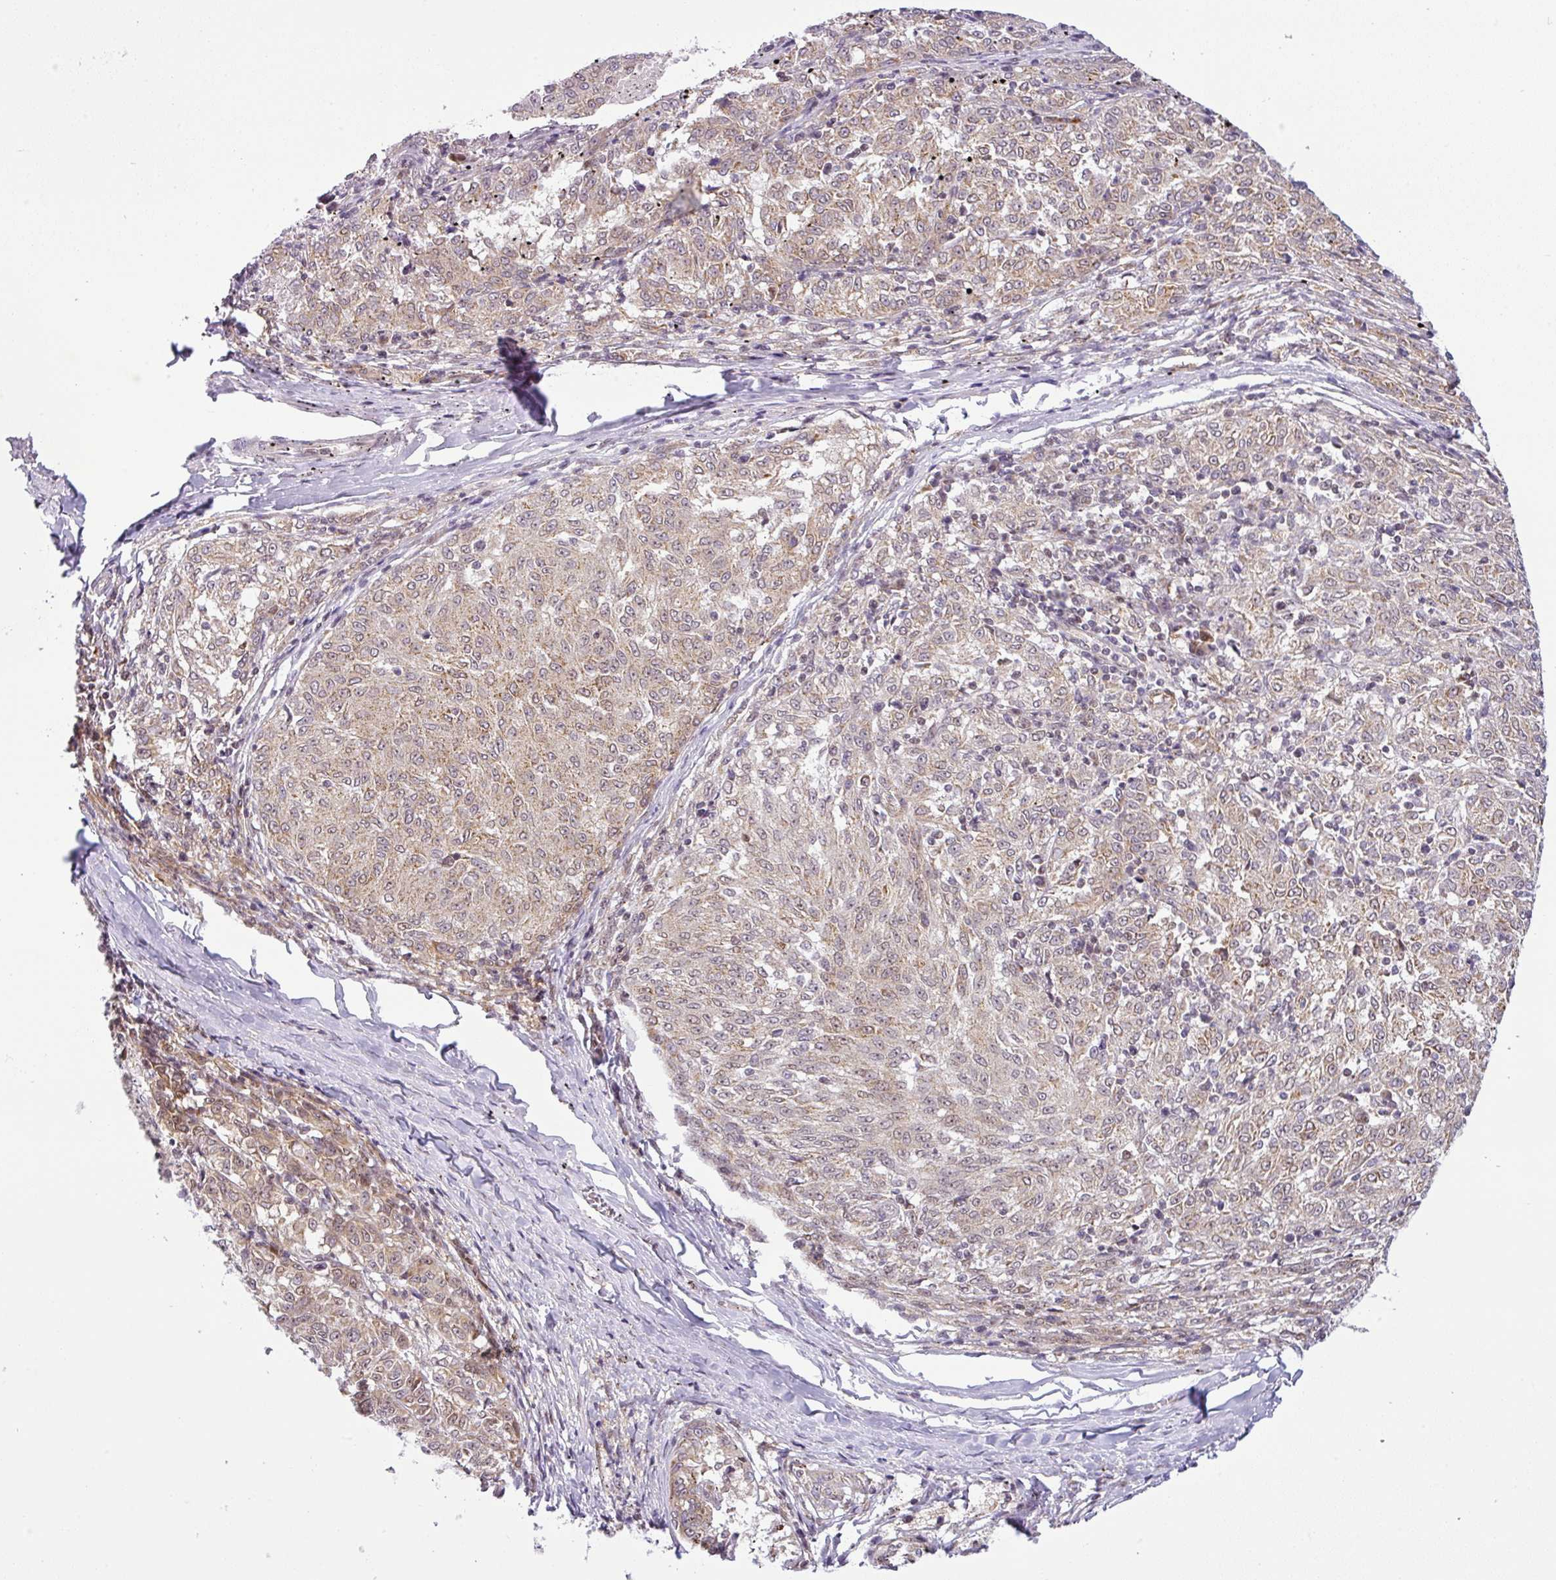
{"staining": {"intensity": "weak", "quantity": ">75%", "location": "cytoplasmic/membranous,nuclear"}, "tissue": "melanoma", "cell_type": "Tumor cells", "image_type": "cancer", "snomed": [{"axis": "morphology", "description": "Malignant melanoma, NOS"}, {"axis": "topography", "description": "Skin"}], "caption": "Protein staining of melanoma tissue shows weak cytoplasmic/membranous and nuclear positivity in about >75% of tumor cells. The staining was performed using DAB (3,3'-diaminobenzidine) to visualize the protein expression in brown, while the nuclei were stained in blue with hematoxylin (Magnification: 20x).", "gene": "NDUFB2", "patient": {"sex": "female", "age": 72}}